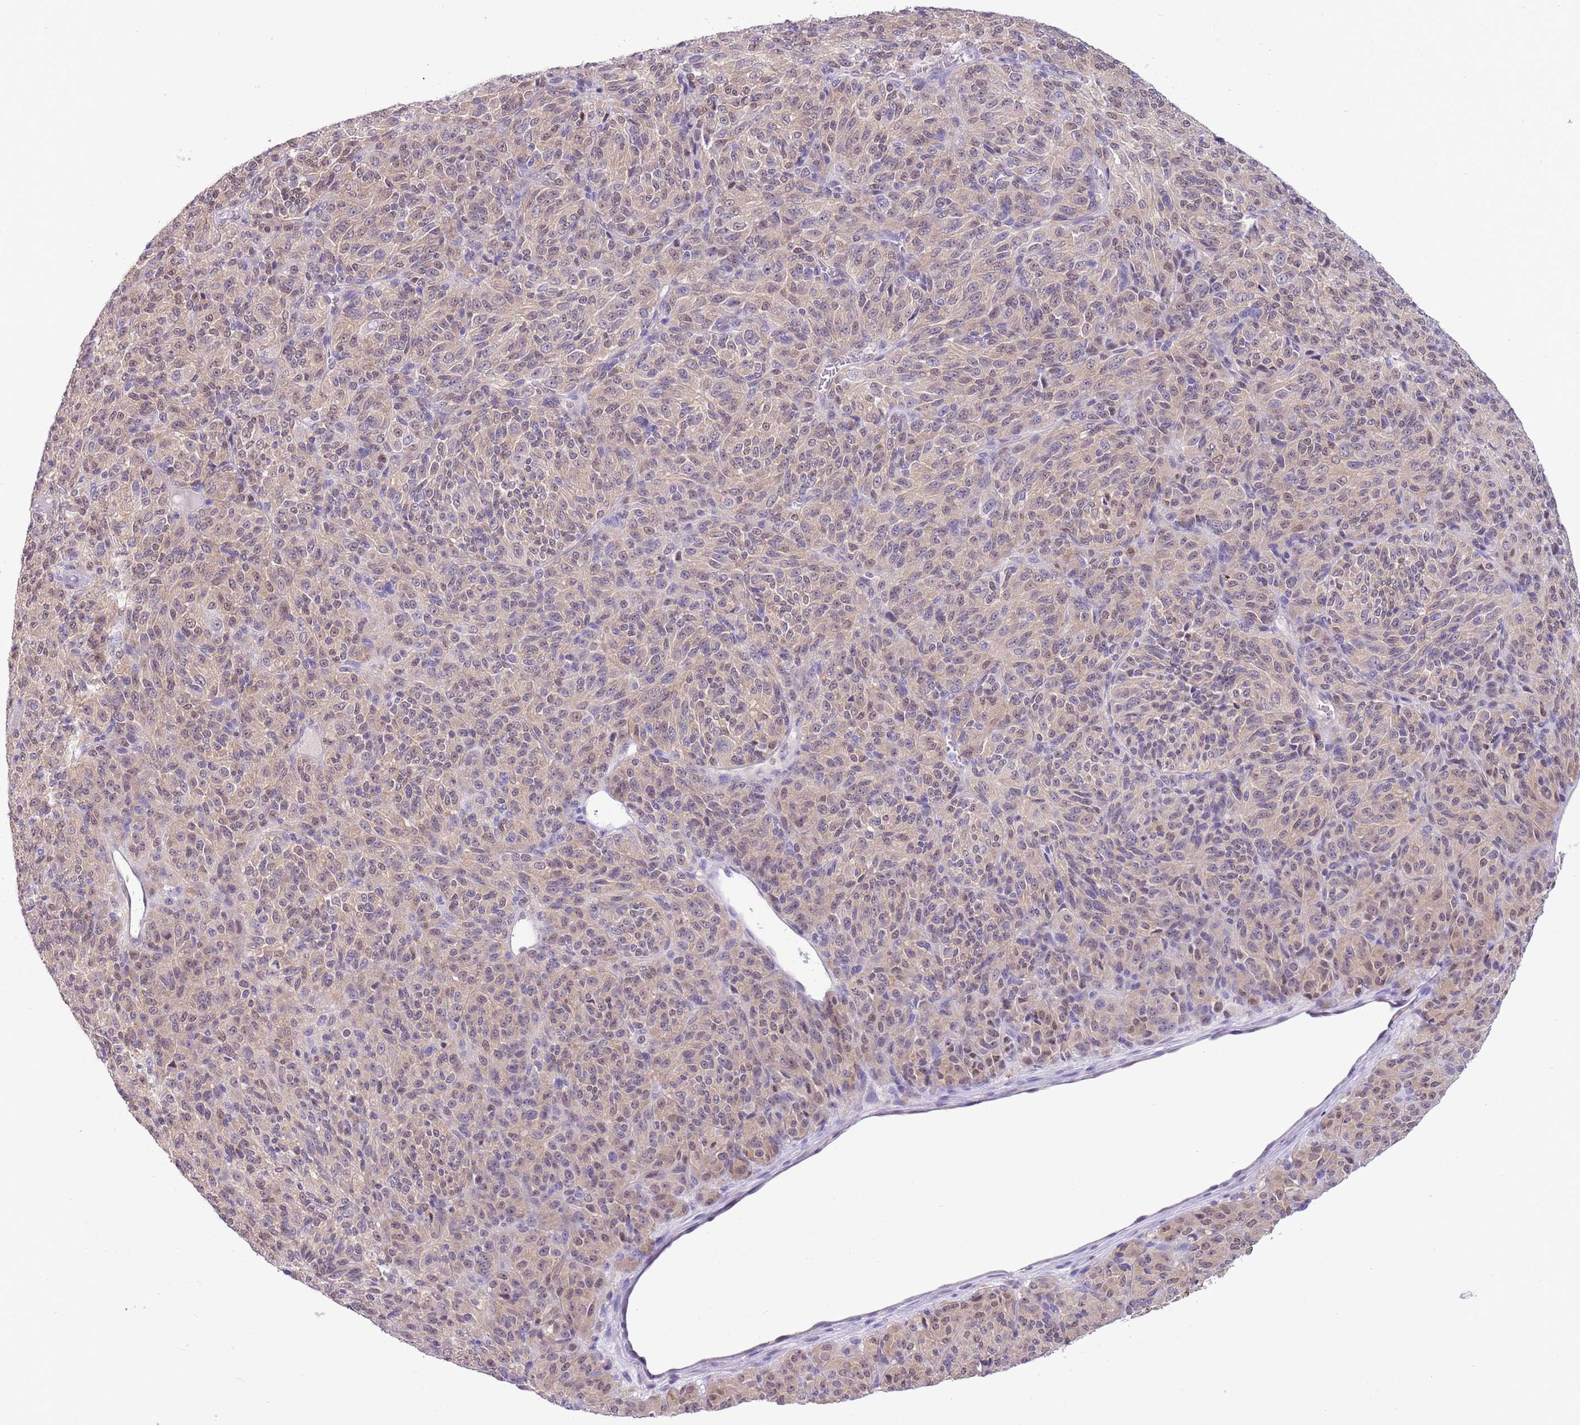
{"staining": {"intensity": "weak", "quantity": "<25%", "location": "cytoplasmic/membranous,nuclear"}, "tissue": "melanoma", "cell_type": "Tumor cells", "image_type": "cancer", "snomed": [{"axis": "morphology", "description": "Malignant melanoma, Metastatic site"}, {"axis": "topography", "description": "Brain"}], "caption": "Malignant melanoma (metastatic site) stained for a protein using IHC exhibits no expression tumor cells.", "gene": "DDI2", "patient": {"sex": "female", "age": 56}}